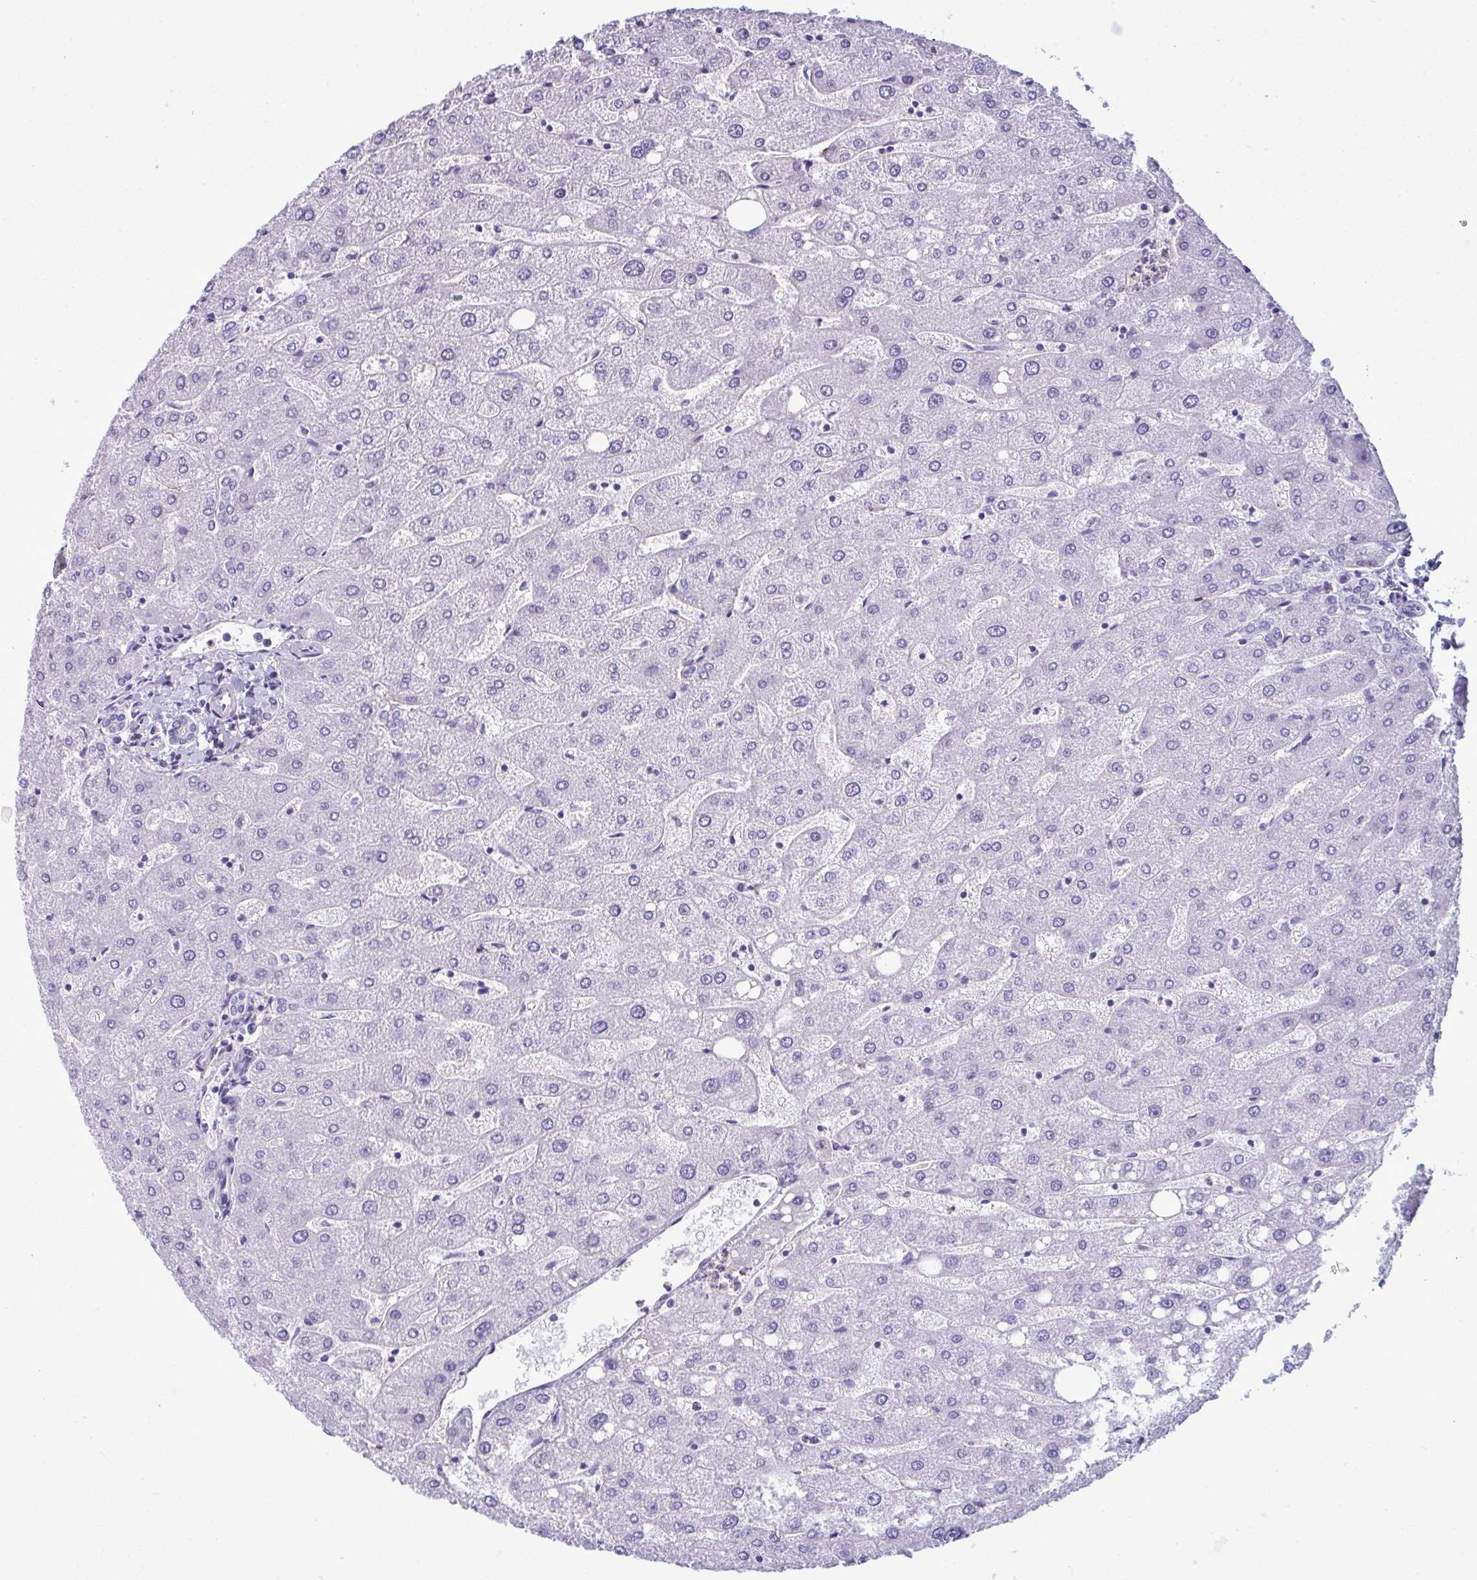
{"staining": {"intensity": "negative", "quantity": "none", "location": "none"}, "tissue": "liver", "cell_type": "Cholangiocytes", "image_type": "normal", "snomed": [{"axis": "morphology", "description": "Normal tissue, NOS"}, {"axis": "topography", "description": "Liver"}], "caption": "This histopathology image is of normal liver stained with immunohistochemistry (IHC) to label a protein in brown with the nuclei are counter-stained blue. There is no expression in cholangiocytes. (Stains: DAB IHC with hematoxylin counter stain, Microscopy: brightfield microscopy at high magnification).", "gene": "MYH10", "patient": {"sex": "male", "age": 67}}